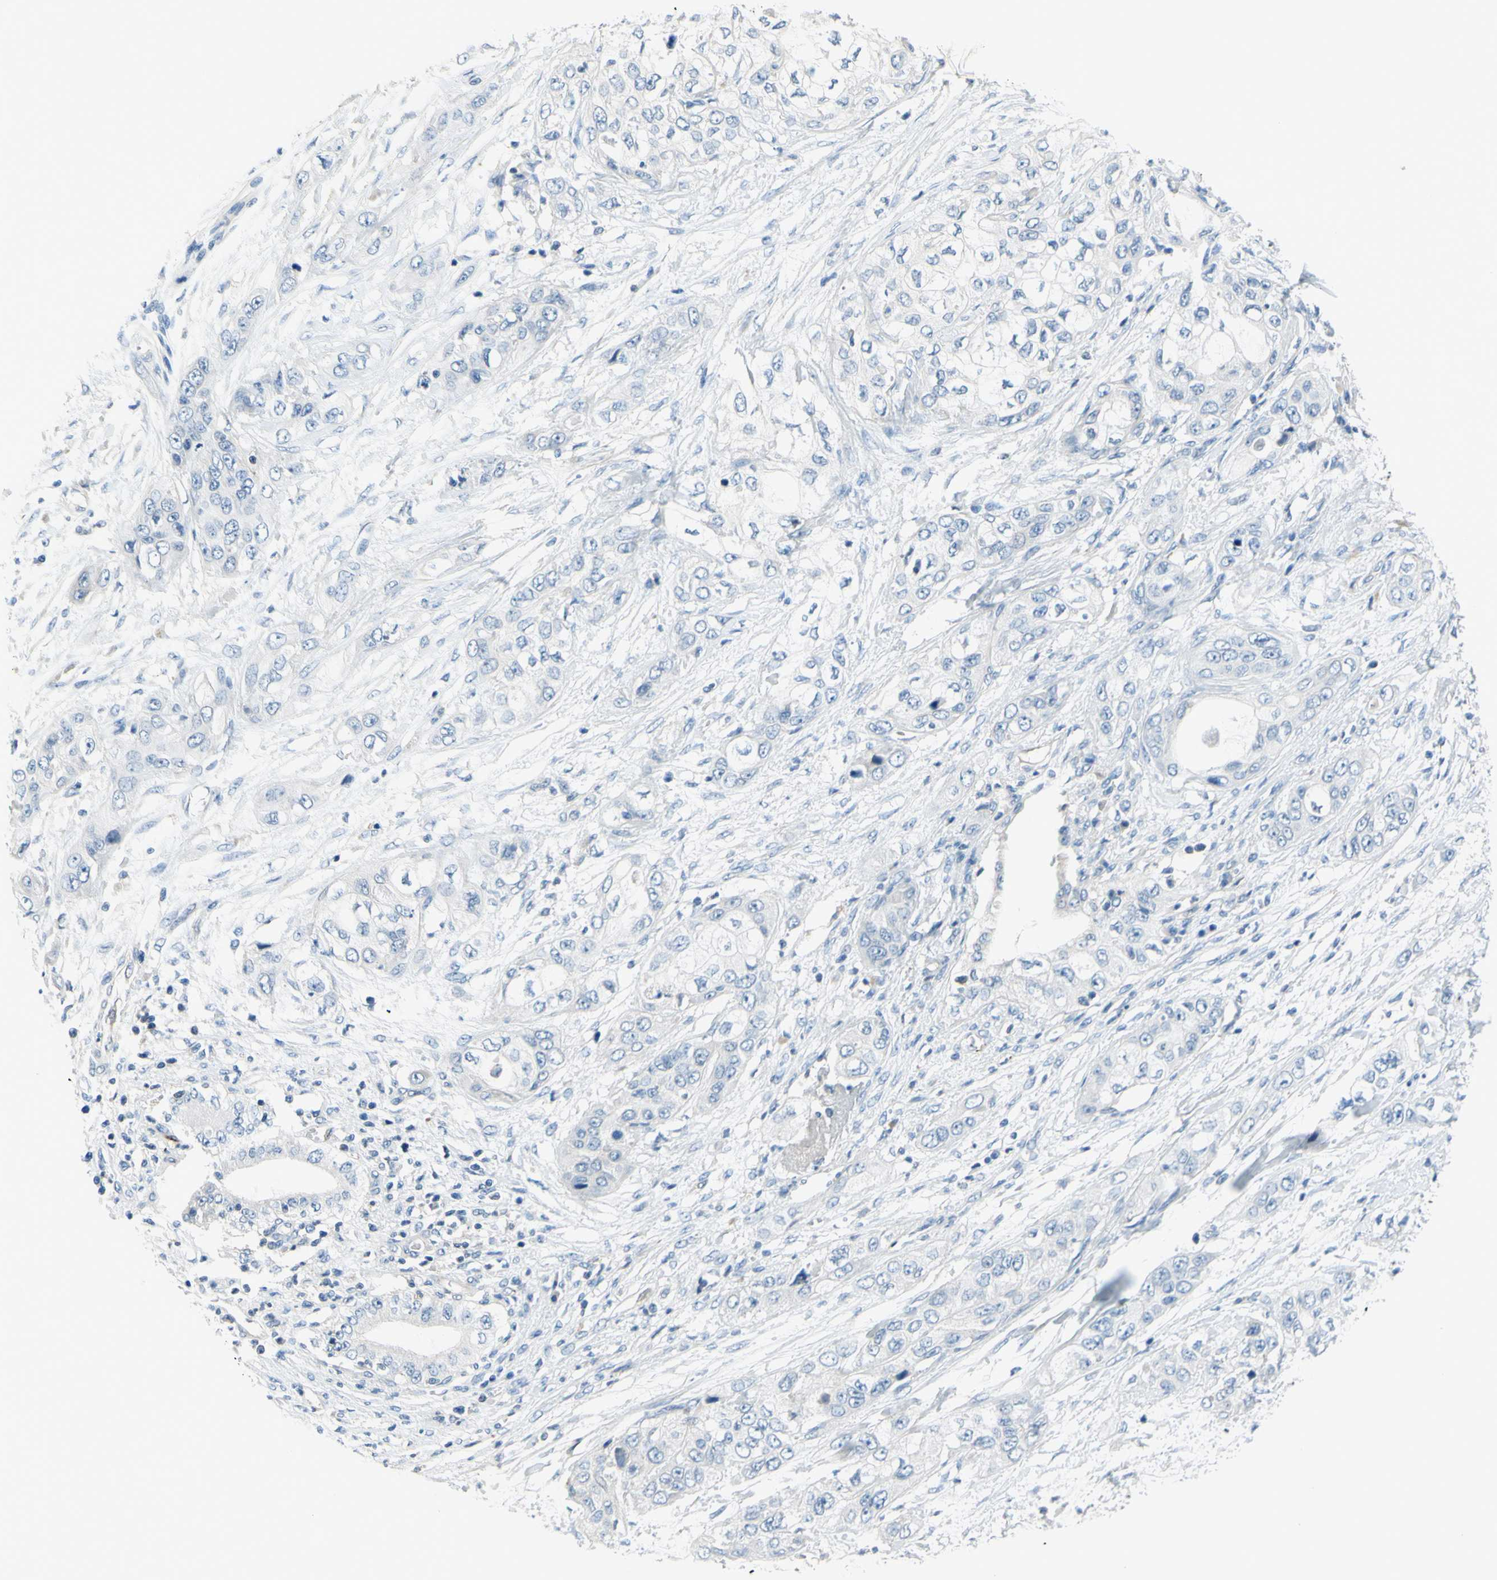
{"staining": {"intensity": "negative", "quantity": "none", "location": "none"}, "tissue": "pancreatic cancer", "cell_type": "Tumor cells", "image_type": "cancer", "snomed": [{"axis": "morphology", "description": "Adenocarcinoma, NOS"}, {"axis": "topography", "description": "Pancreas"}], "caption": "DAB immunohistochemical staining of human pancreatic adenocarcinoma reveals no significant expression in tumor cells. (DAB (3,3'-diaminobenzidine) IHC with hematoxylin counter stain).", "gene": "PRRG2", "patient": {"sex": "female", "age": 70}}